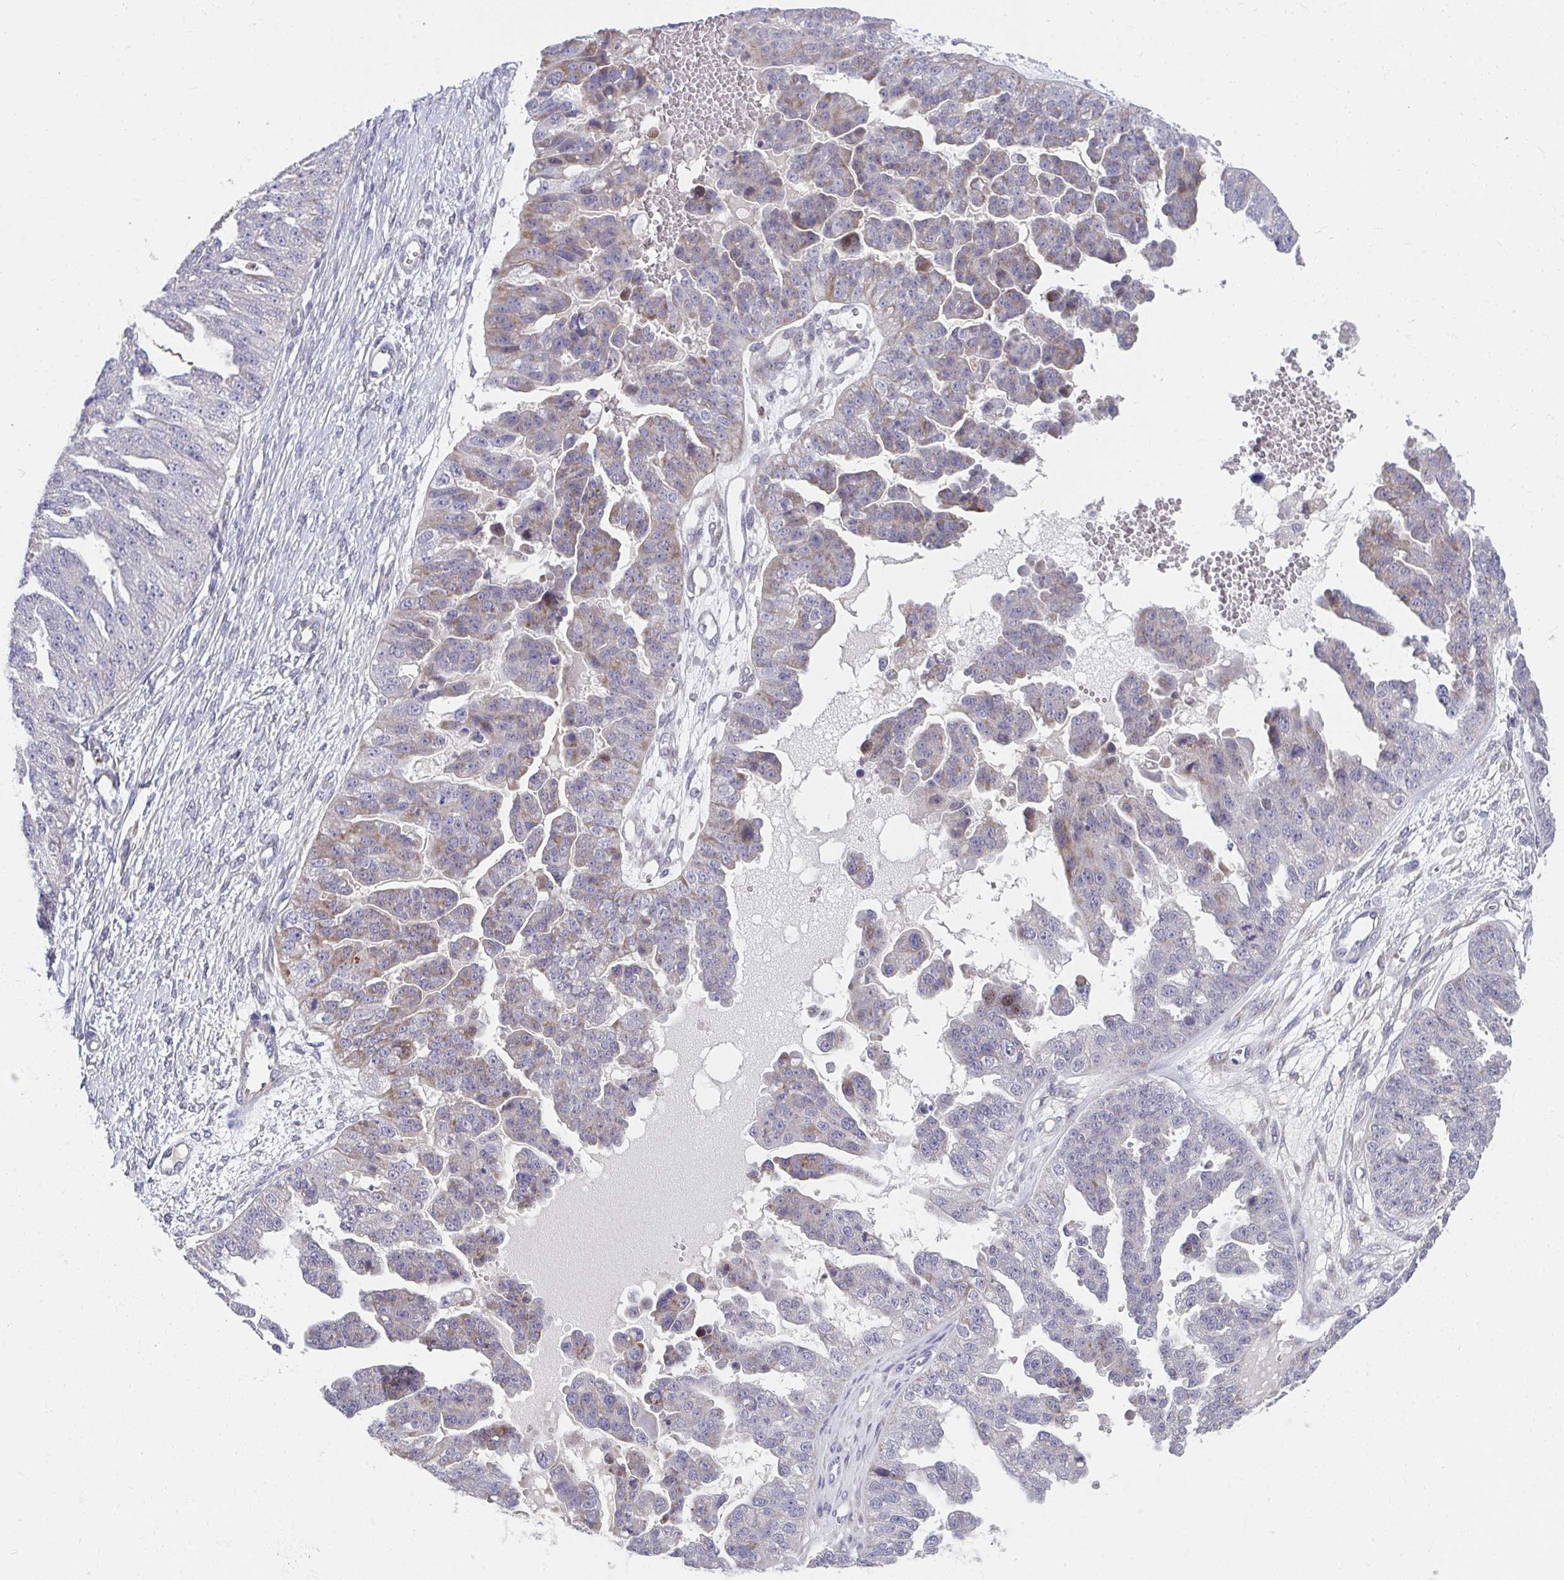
{"staining": {"intensity": "weak", "quantity": "<25%", "location": "cytoplasmic/membranous"}, "tissue": "ovarian cancer", "cell_type": "Tumor cells", "image_type": "cancer", "snomed": [{"axis": "morphology", "description": "Cystadenocarcinoma, serous, NOS"}, {"axis": "topography", "description": "Ovary"}], "caption": "A micrograph of human ovarian cancer (serous cystadenocarcinoma) is negative for staining in tumor cells.", "gene": "SLAMF7", "patient": {"sex": "female", "age": 58}}